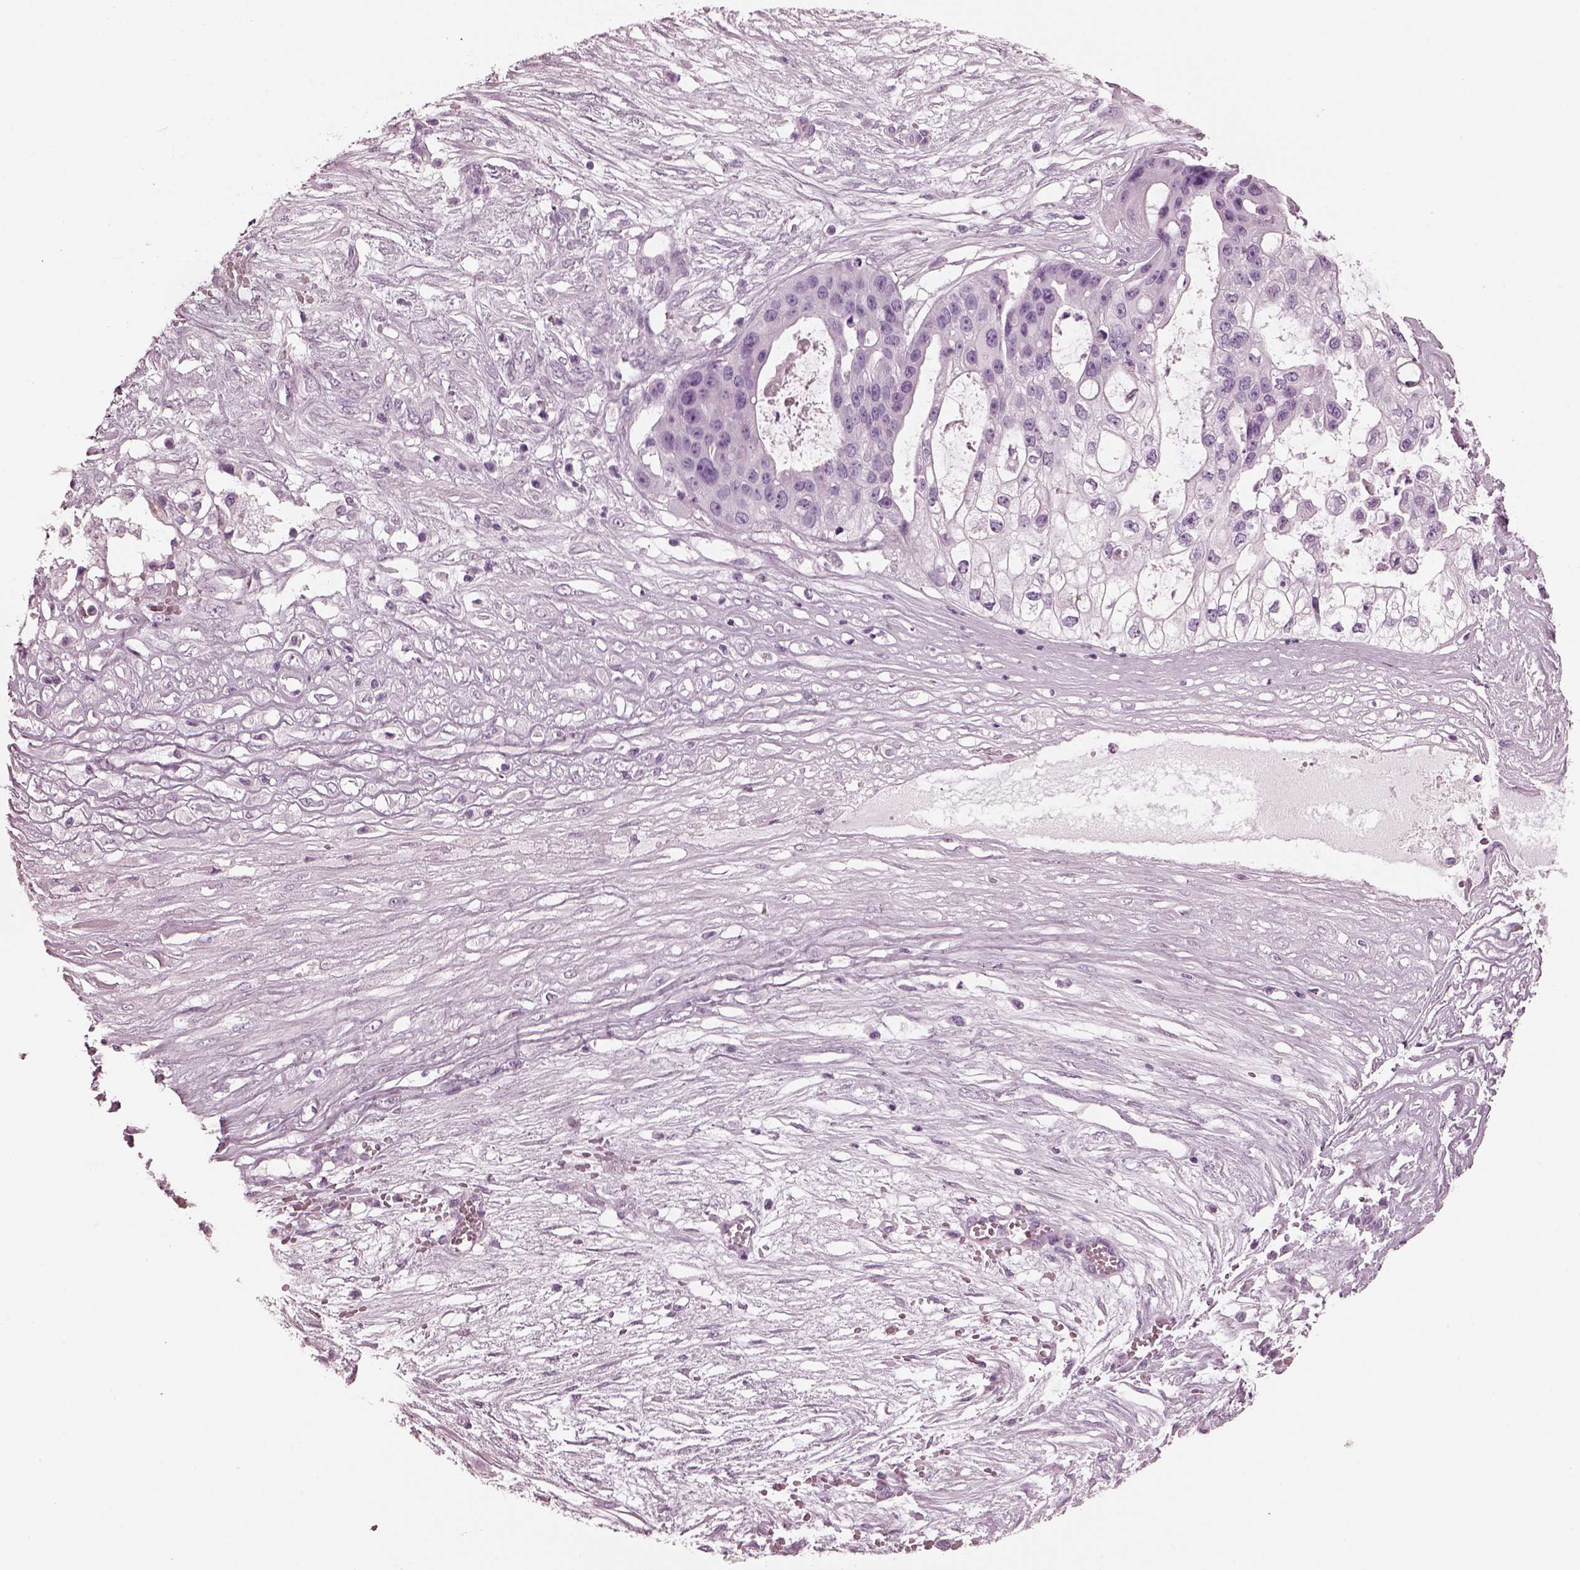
{"staining": {"intensity": "negative", "quantity": "none", "location": "none"}, "tissue": "ovarian cancer", "cell_type": "Tumor cells", "image_type": "cancer", "snomed": [{"axis": "morphology", "description": "Cystadenocarcinoma, serous, NOS"}, {"axis": "topography", "description": "Ovary"}], "caption": "This is a micrograph of IHC staining of ovarian cancer, which shows no positivity in tumor cells.", "gene": "FABP9", "patient": {"sex": "female", "age": 56}}